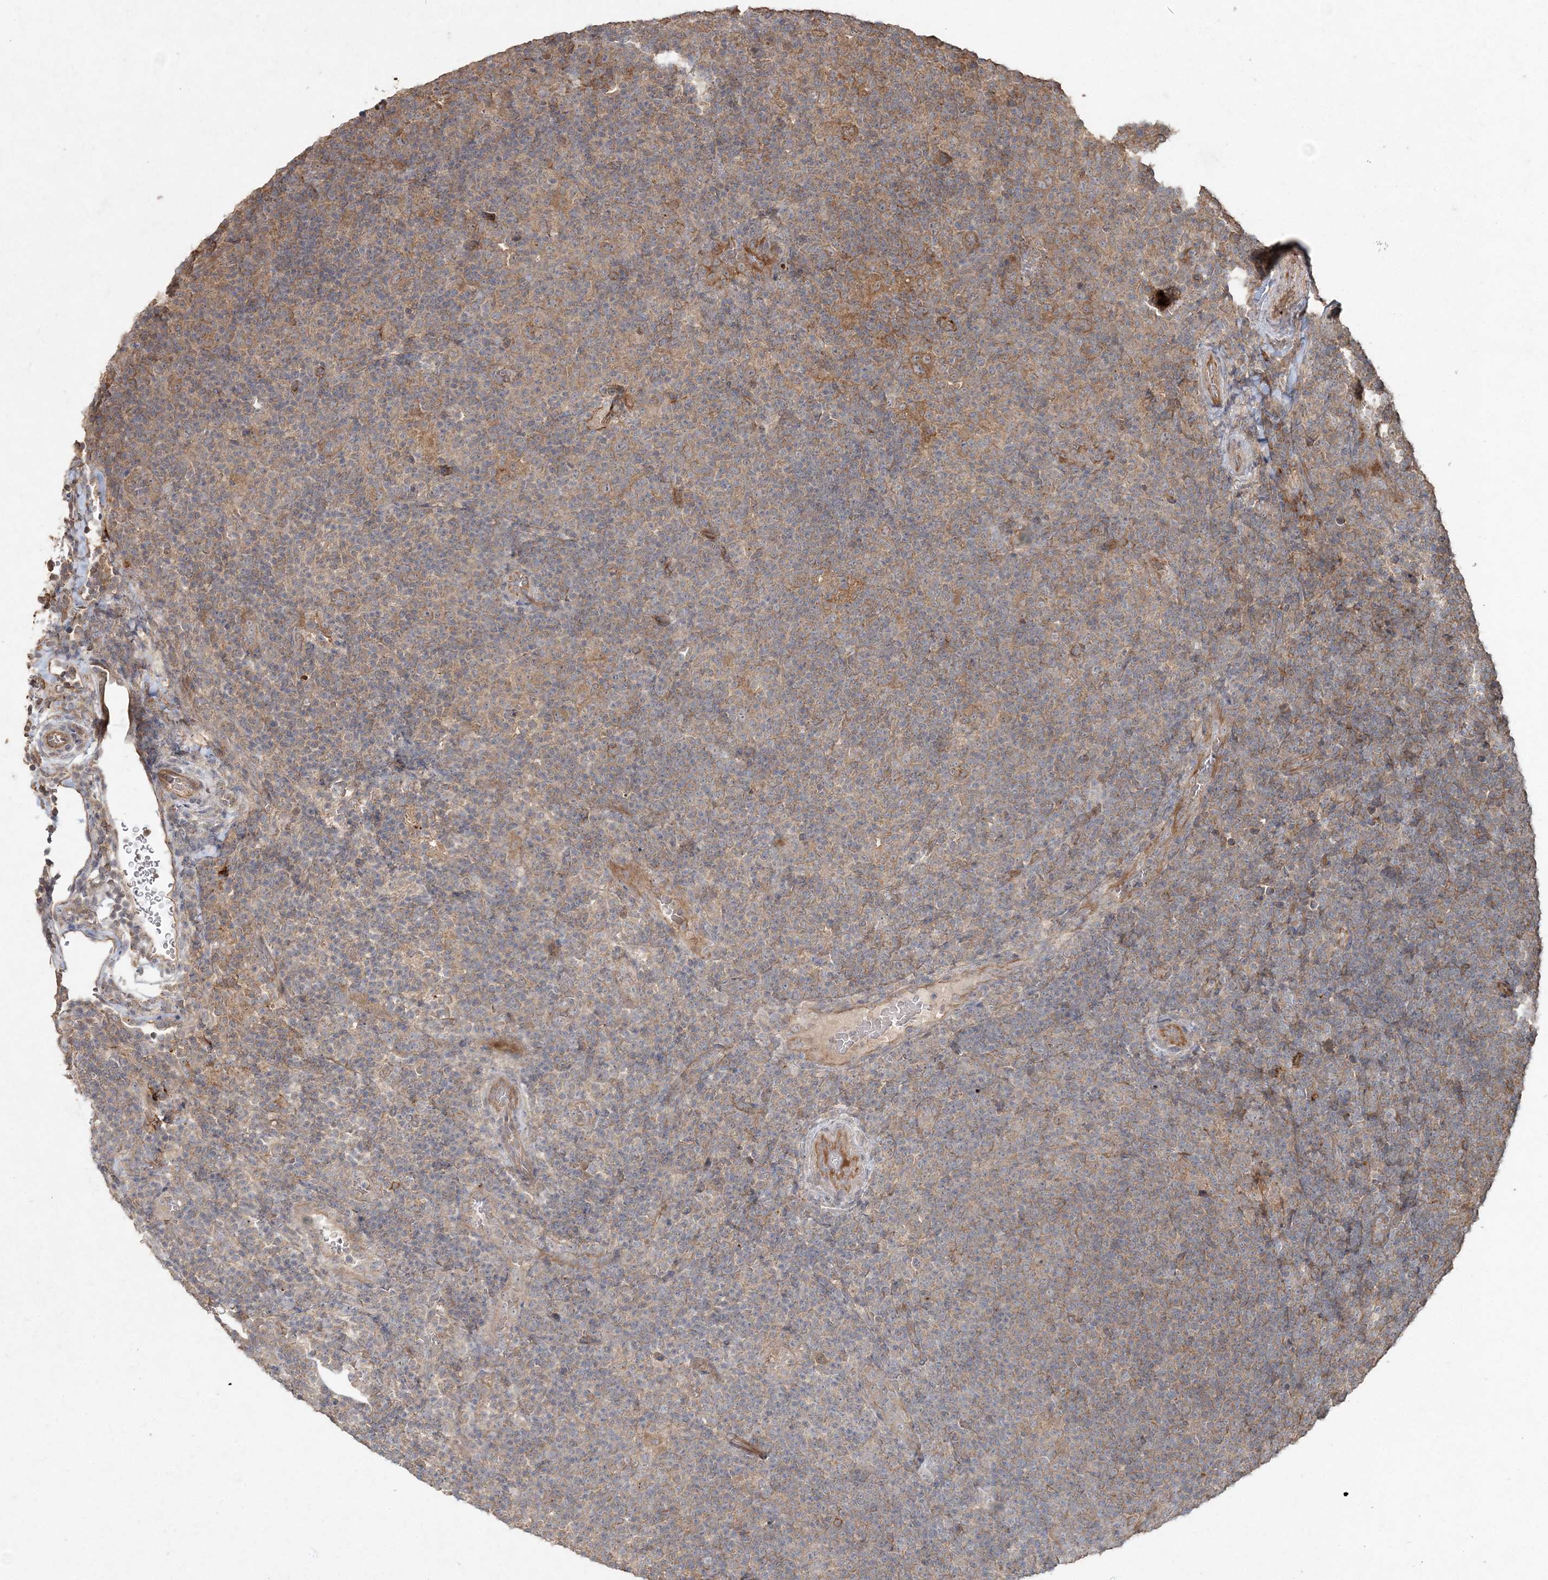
{"staining": {"intensity": "moderate", "quantity": ">75%", "location": "cytoplasmic/membranous"}, "tissue": "lymphoma", "cell_type": "Tumor cells", "image_type": "cancer", "snomed": [{"axis": "morphology", "description": "Hodgkin's disease, NOS"}, {"axis": "topography", "description": "Lymph node"}], "caption": "There is medium levels of moderate cytoplasmic/membranous expression in tumor cells of Hodgkin's disease, as demonstrated by immunohistochemical staining (brown color).", "gene": "SPRY1", "patient": {"sex": "female", "age": 57}}